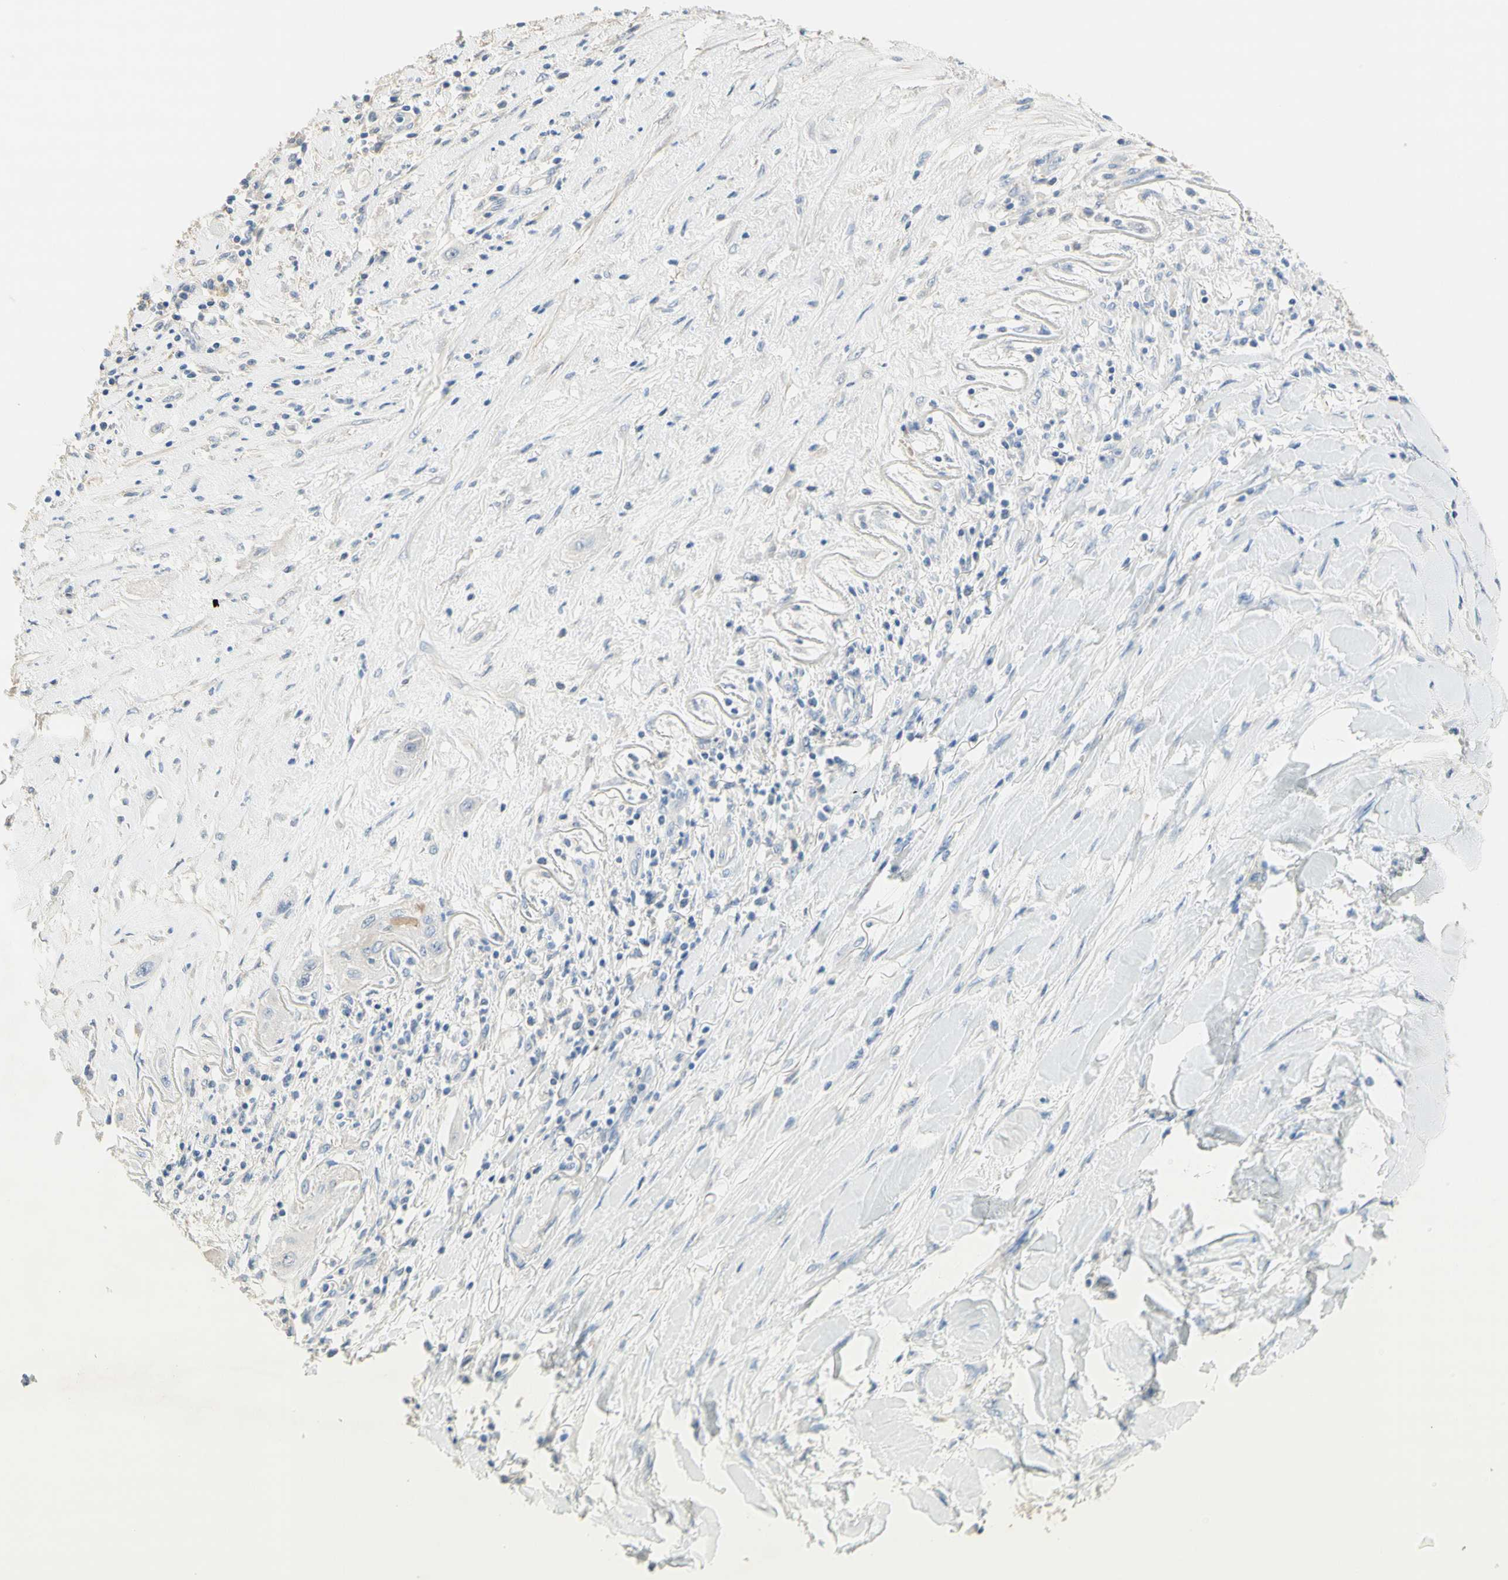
{"staining": {"intensity": "weak", "quantity": "<25%", "location": "cytoplasmic/membranous"}, "tissue": "lung cancer", "cell_type": "Tumor cells", "image_type": "cancer", "snomed": [{"axis": "morphology", "description": "Squamous cell carcinoma, NOS"}, {"axis": "topography", "description": "Lung"}], "caption": "Histopathology image shows no significant protein staining in tumor cells of lung squamous cell carcinoma.", "gene": "NECTIN4", "patient": {"sex": "female", "age": 47}}